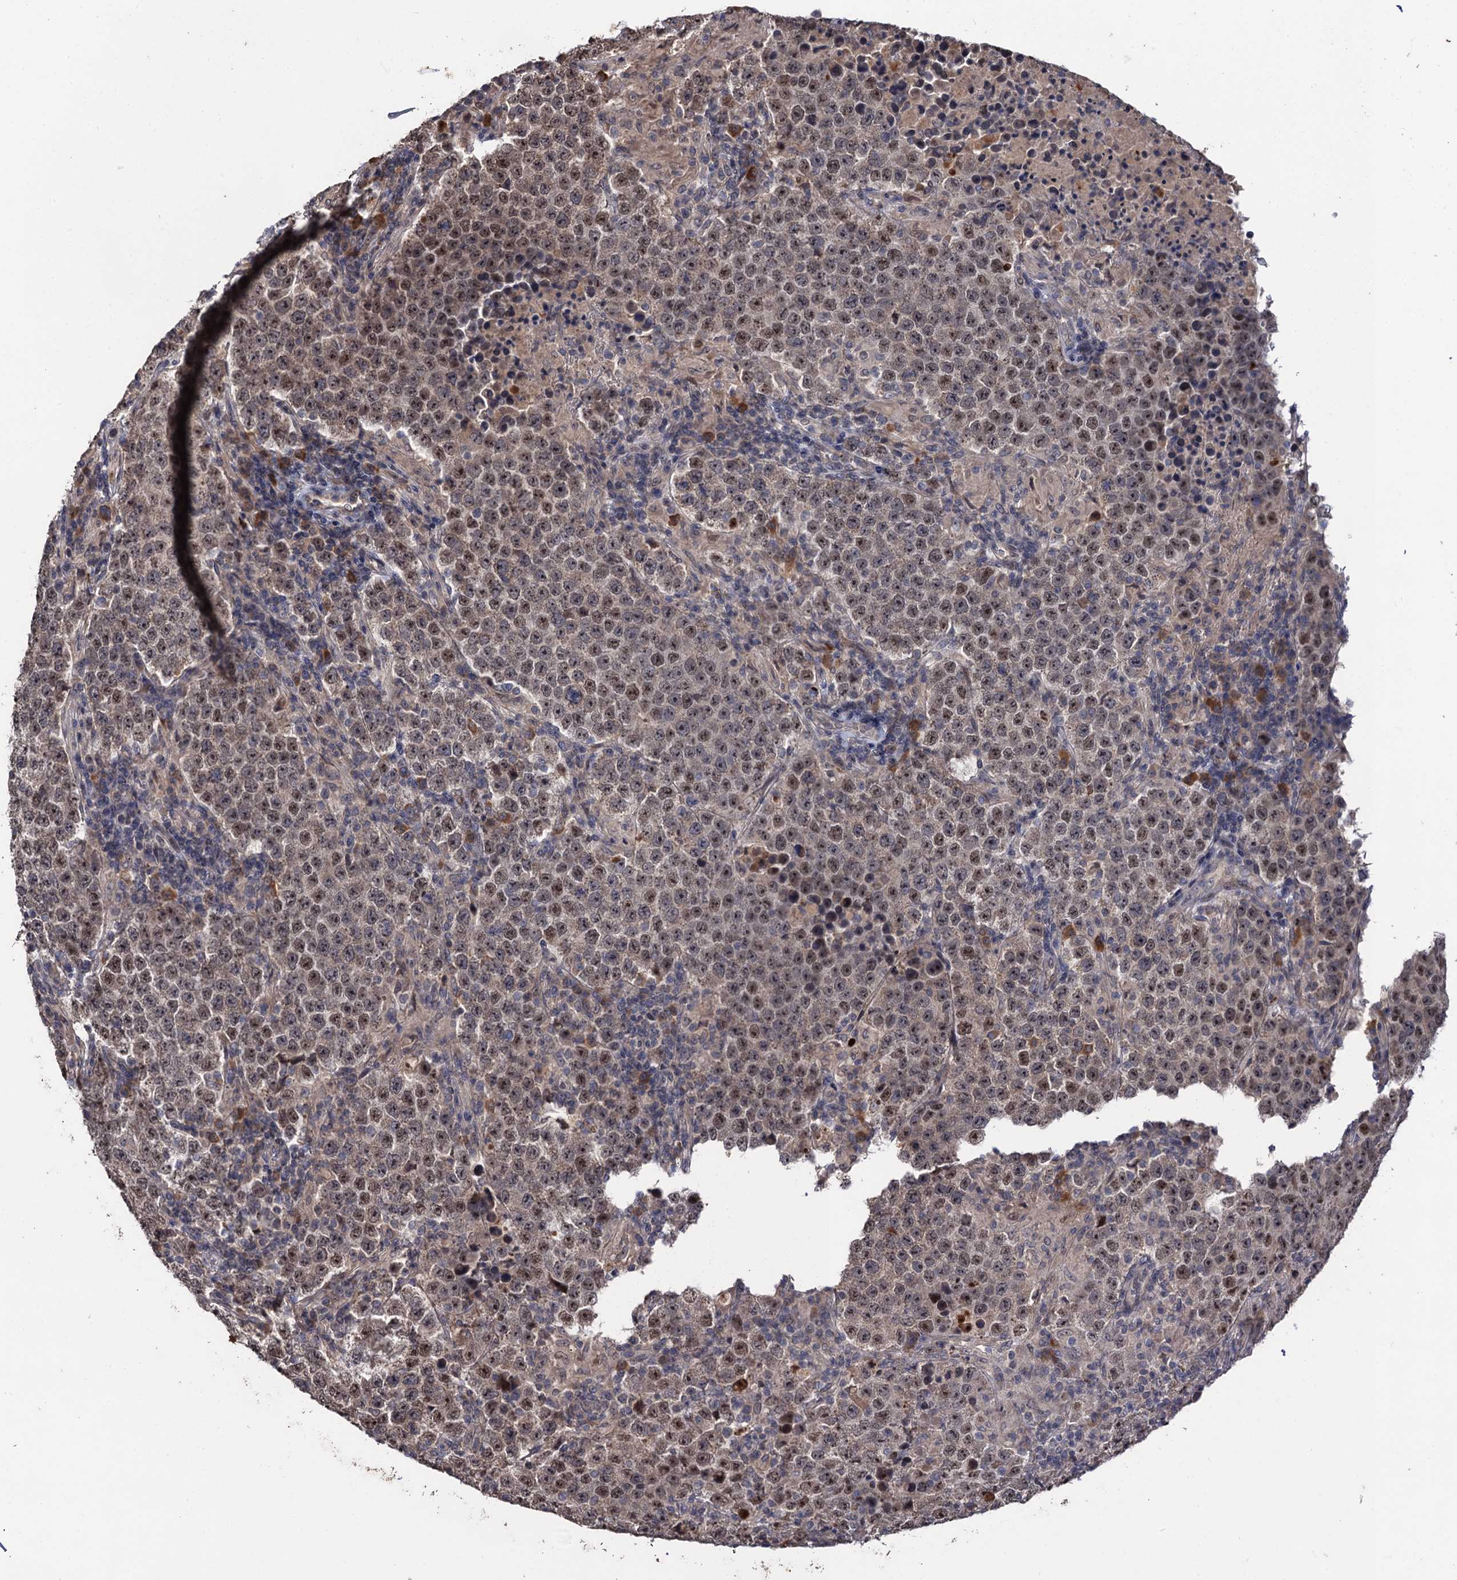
{"staining": {"intensity": "weak", "quantity": ">75%", "location": "nuclear"}, "tissue": "testis cancer", "cell_type": "Tumor cells", "image_type": "cancer", "snomed": [{"axis": "morphology", "description": "Normal tissue, NOS"}, {"axis": "morphology", "description": "Urothelial carcinoma, High grade"}, {"axis": "morphology", "description": "Seminoma, NOS"}, {"axis": "morphology", "description": "Carcinoma, Embryonal, NOS"}, {"axis": "topography", "description": "Urinary bladder"}, {"axis": "topography", "description": "Testis"}], "caption": "Immunohistochemistry staining of testis cancer, which displays low levels of weak nuclear positivity in approximately >75% of tumor cells indicating weak nuclear protein expression. The staining was performed using DAB (brown) for protein detection and nuclei were counterstained in hematoxylin (blue).", "gene": "LRRC63", "patient": {"sex": "male", "age": 41}}